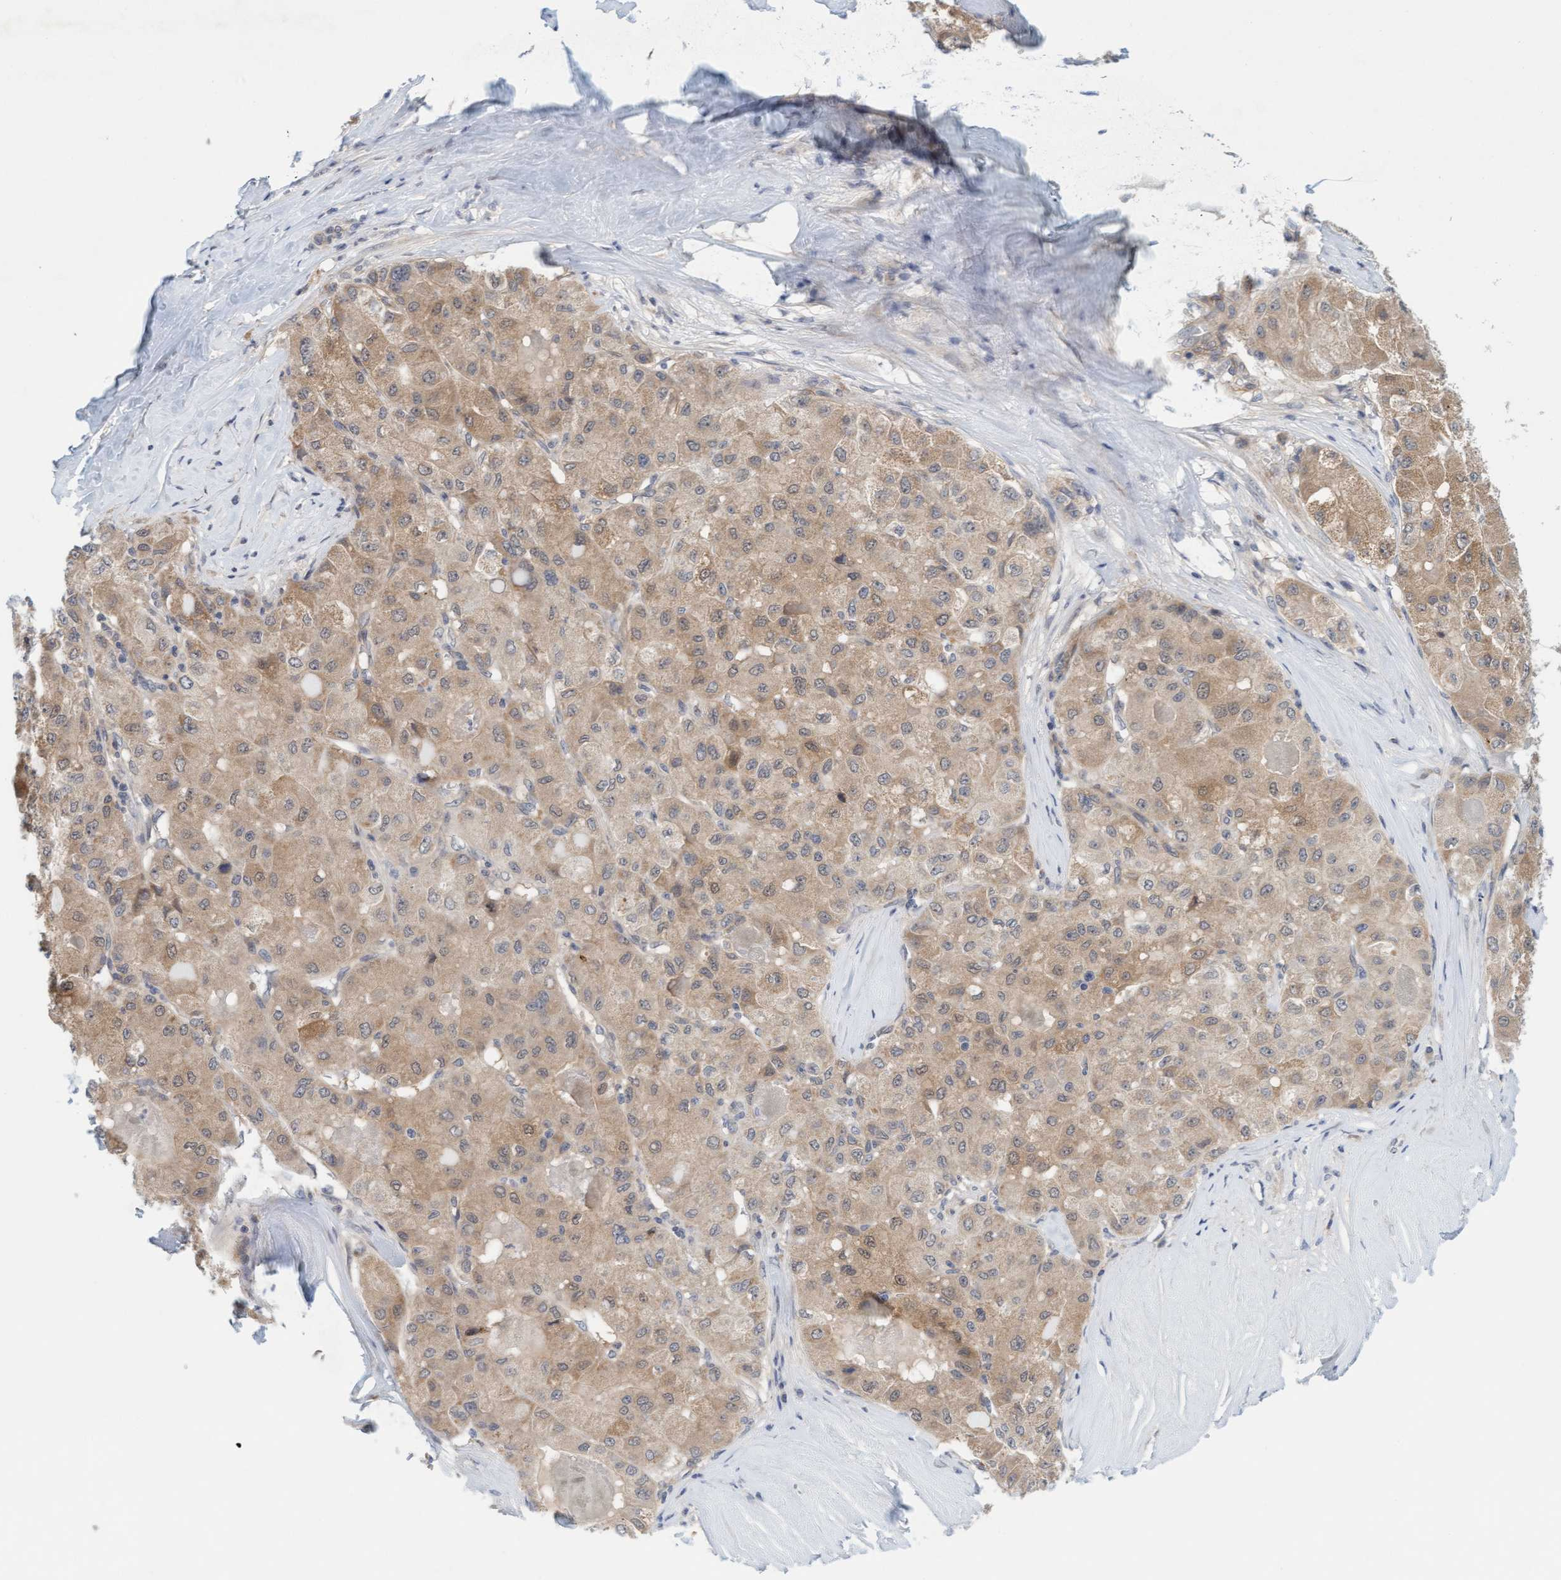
{"staining": {"intensity": "weak", "quantity": ">75%", "location": "cytoplasmic/membranous"}, "tissue": "liver cancer", "cell_type": "Tumor cells", "image_type": "cancer", "snomed": [{"axis": "morphology", "description": "Carcinoma, Hepatocellular, NOS"}, {"axis": "topography", "description": "Liver"}], "caption": "The photomicrograph reveals immunohistochemical staining of hepatocellular carcinoma (liver). There is weak cytoplasmic/membranous expression is seen in approximately >75% of tumor cells.", "gene": "TSTD2", "patient": {"sex": "male", "age": 80}}